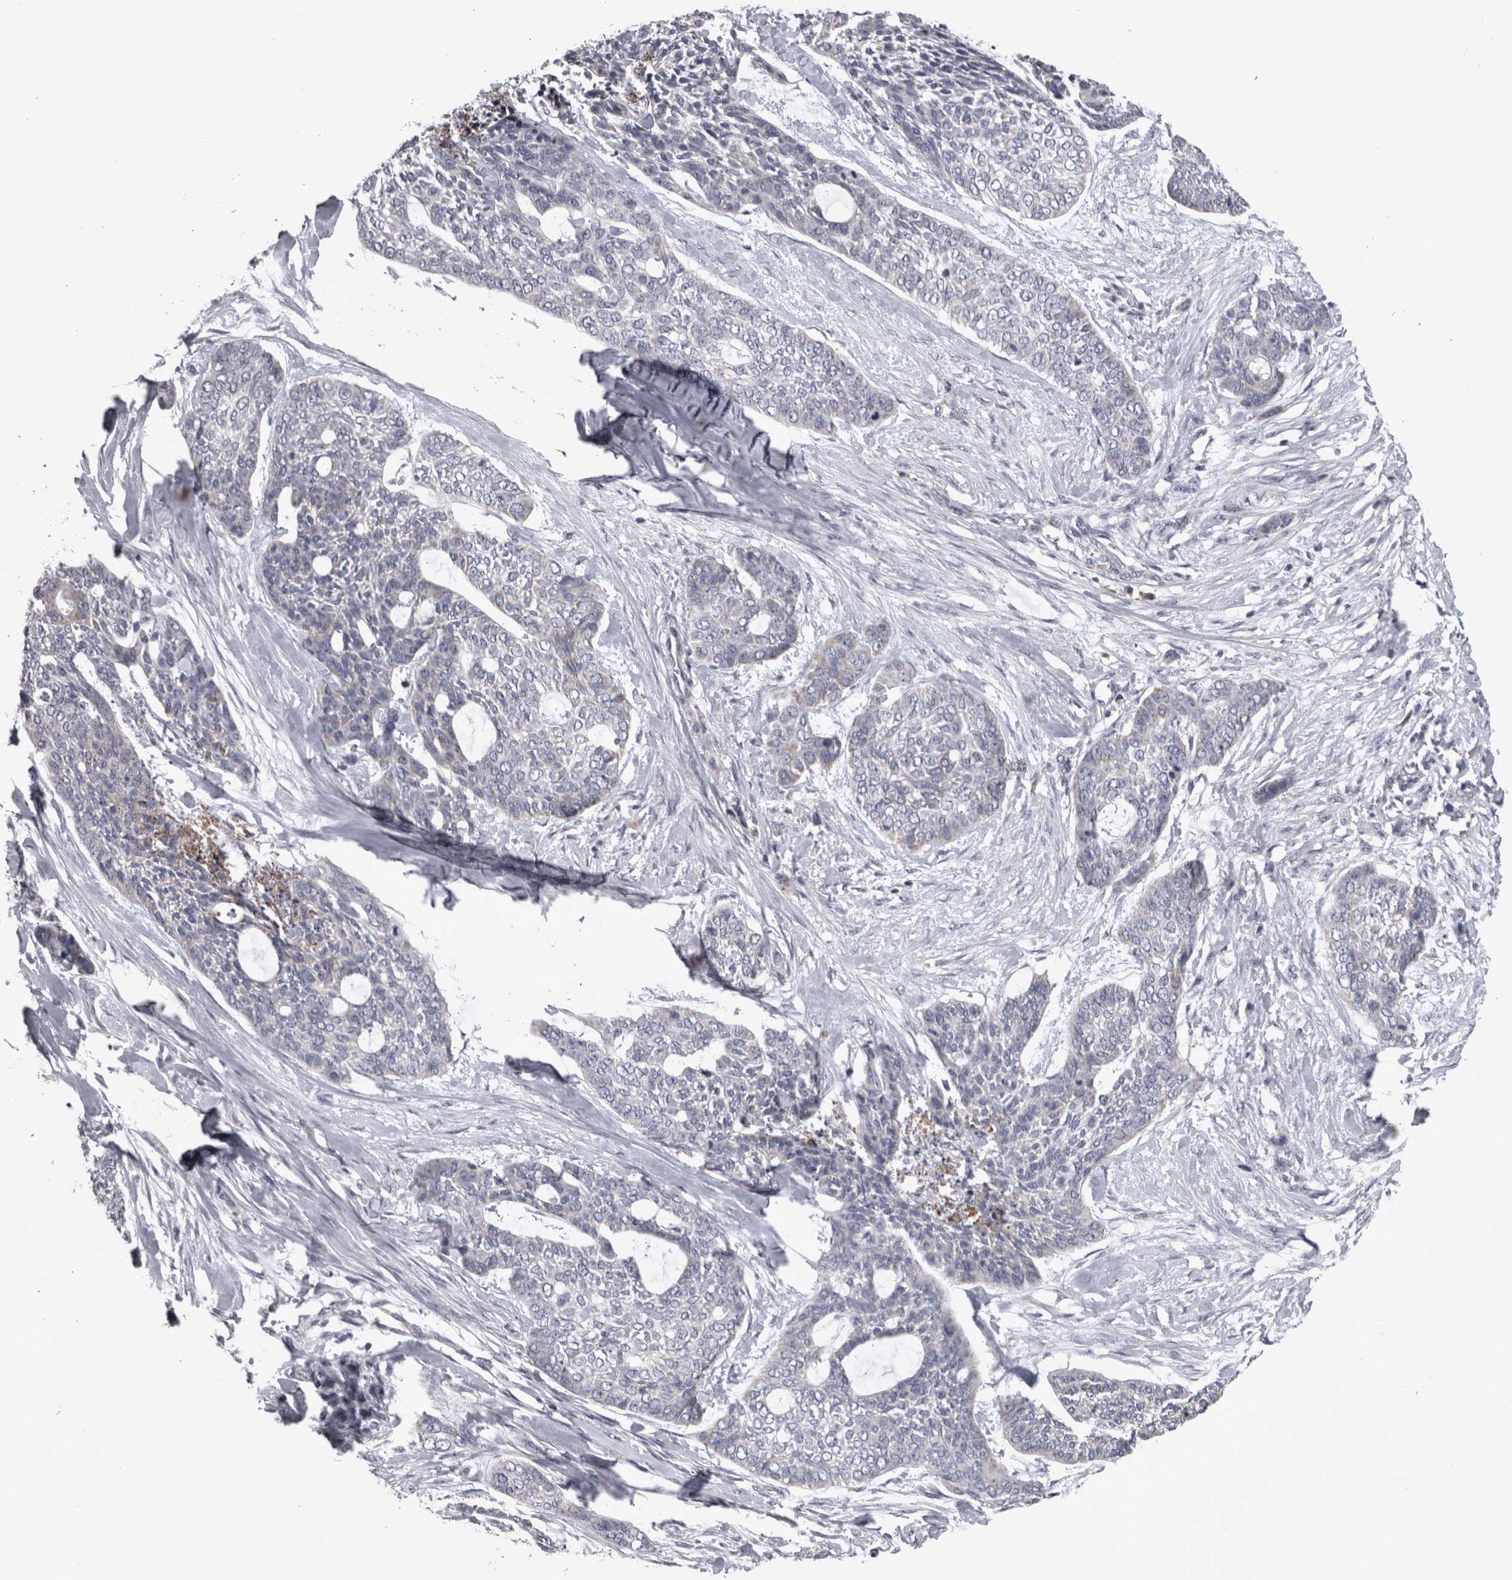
{"staining": {"intensity": "negative", "quantity": "none", "location": "none"}, "tissue": "skin cancer", "cell_type": "Tumor cells", "image_type": "cancer", "snomed": [{"axis": "morphology", "description": "Basal cell carcinoma"}, {"axis": "topography", "description": "Skin"}], "caption": "Tumor cells are negative for protein expression in human skin cancer (basal cell carcinoma).", "gene": "DBT", "patient": {"sex": "female", "age": 64}}